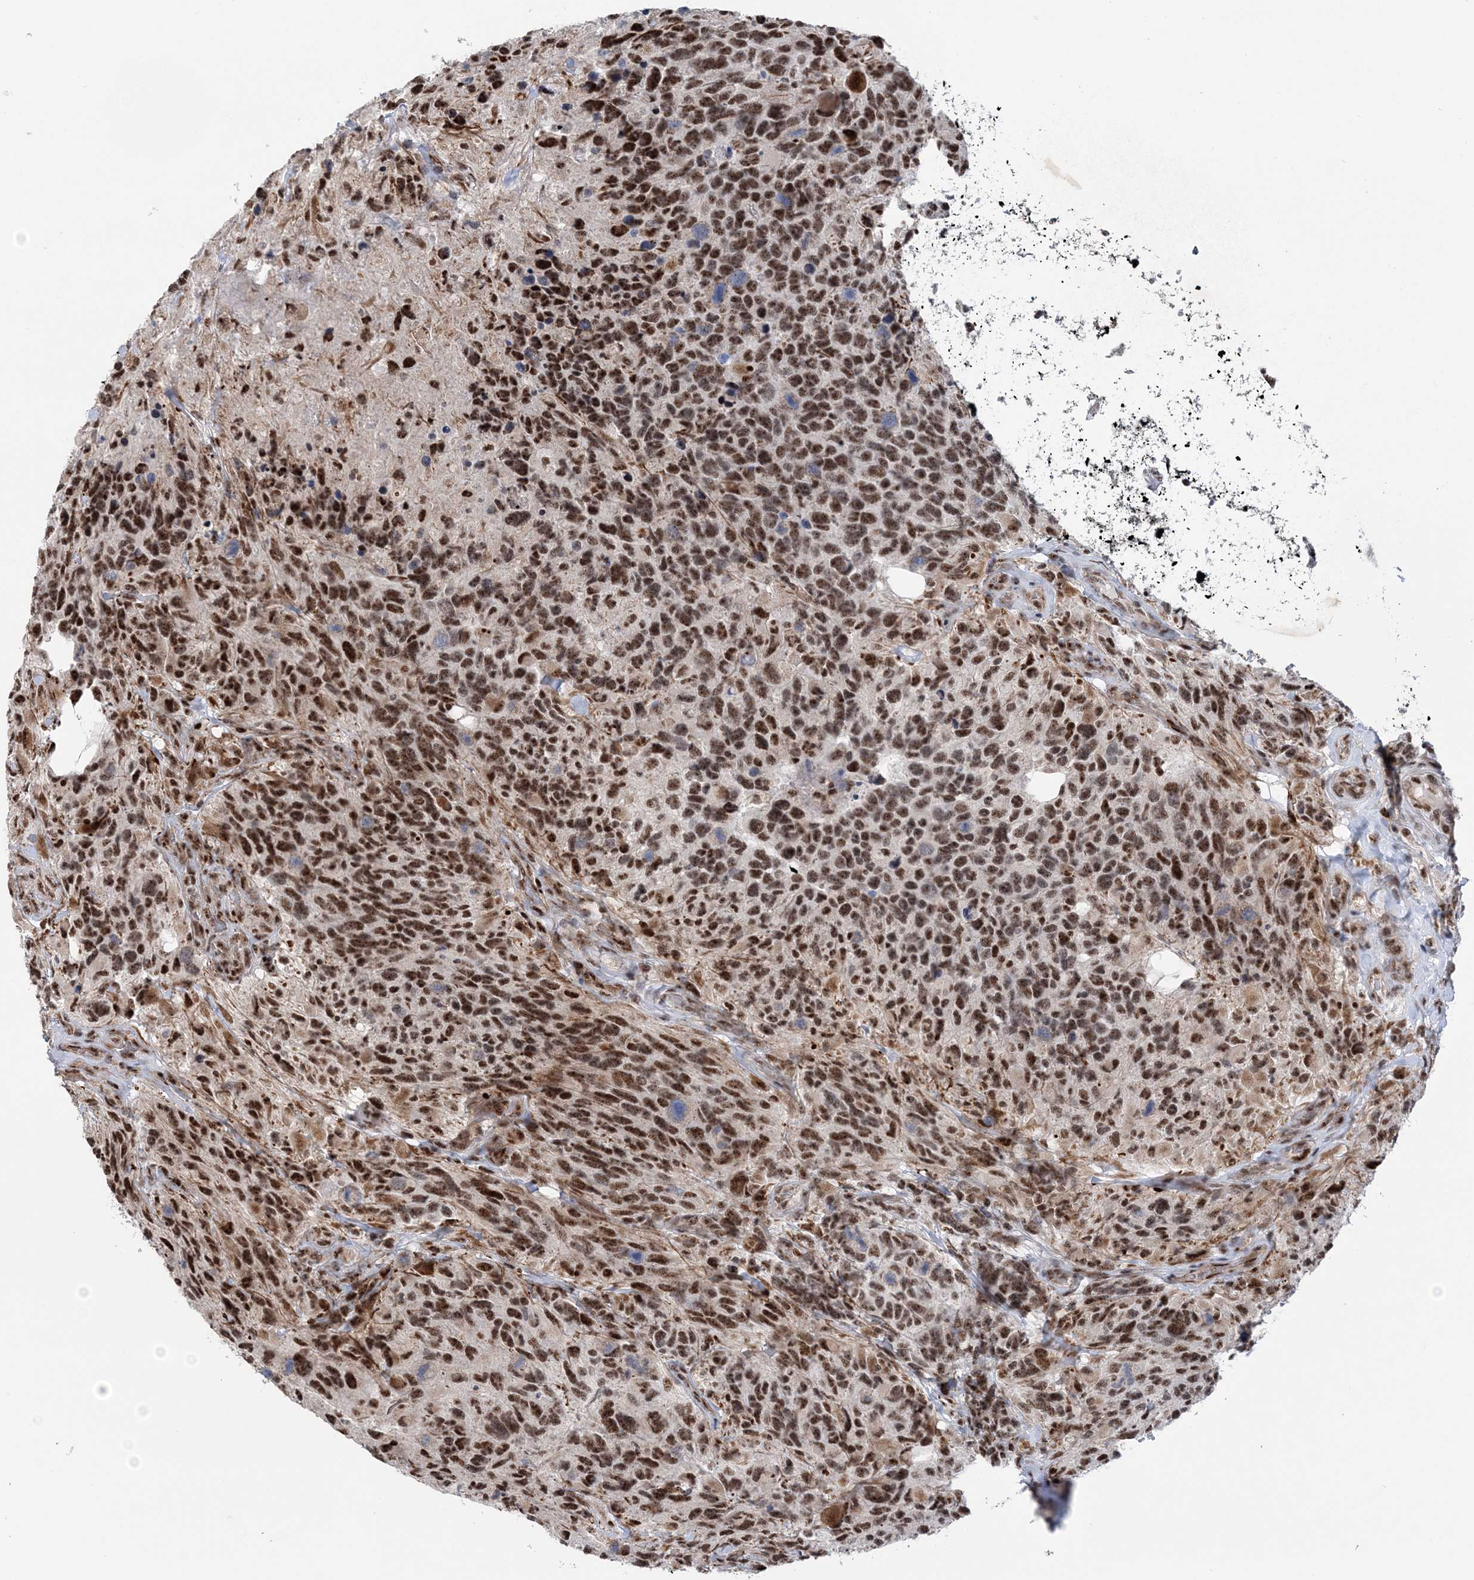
{"staining": {"intensity": "strong", "quantity": "25%-75%", "location": "nuclear"}, "tissue": "glioma", "cell_type": "Tumor cells", "image_type": "cancer", "snomed": [{"axis": "morphology", "description": "Glioma, malignant, High grade"}, {"axis": "topography", "description": "Brain"}], "caption": "Human malignant high-grade glioma stained with a protein marker exhibits strong staining in tumor cells.", "gene": "TATDN2", "patient": {"sex": "male", "age": 69}}